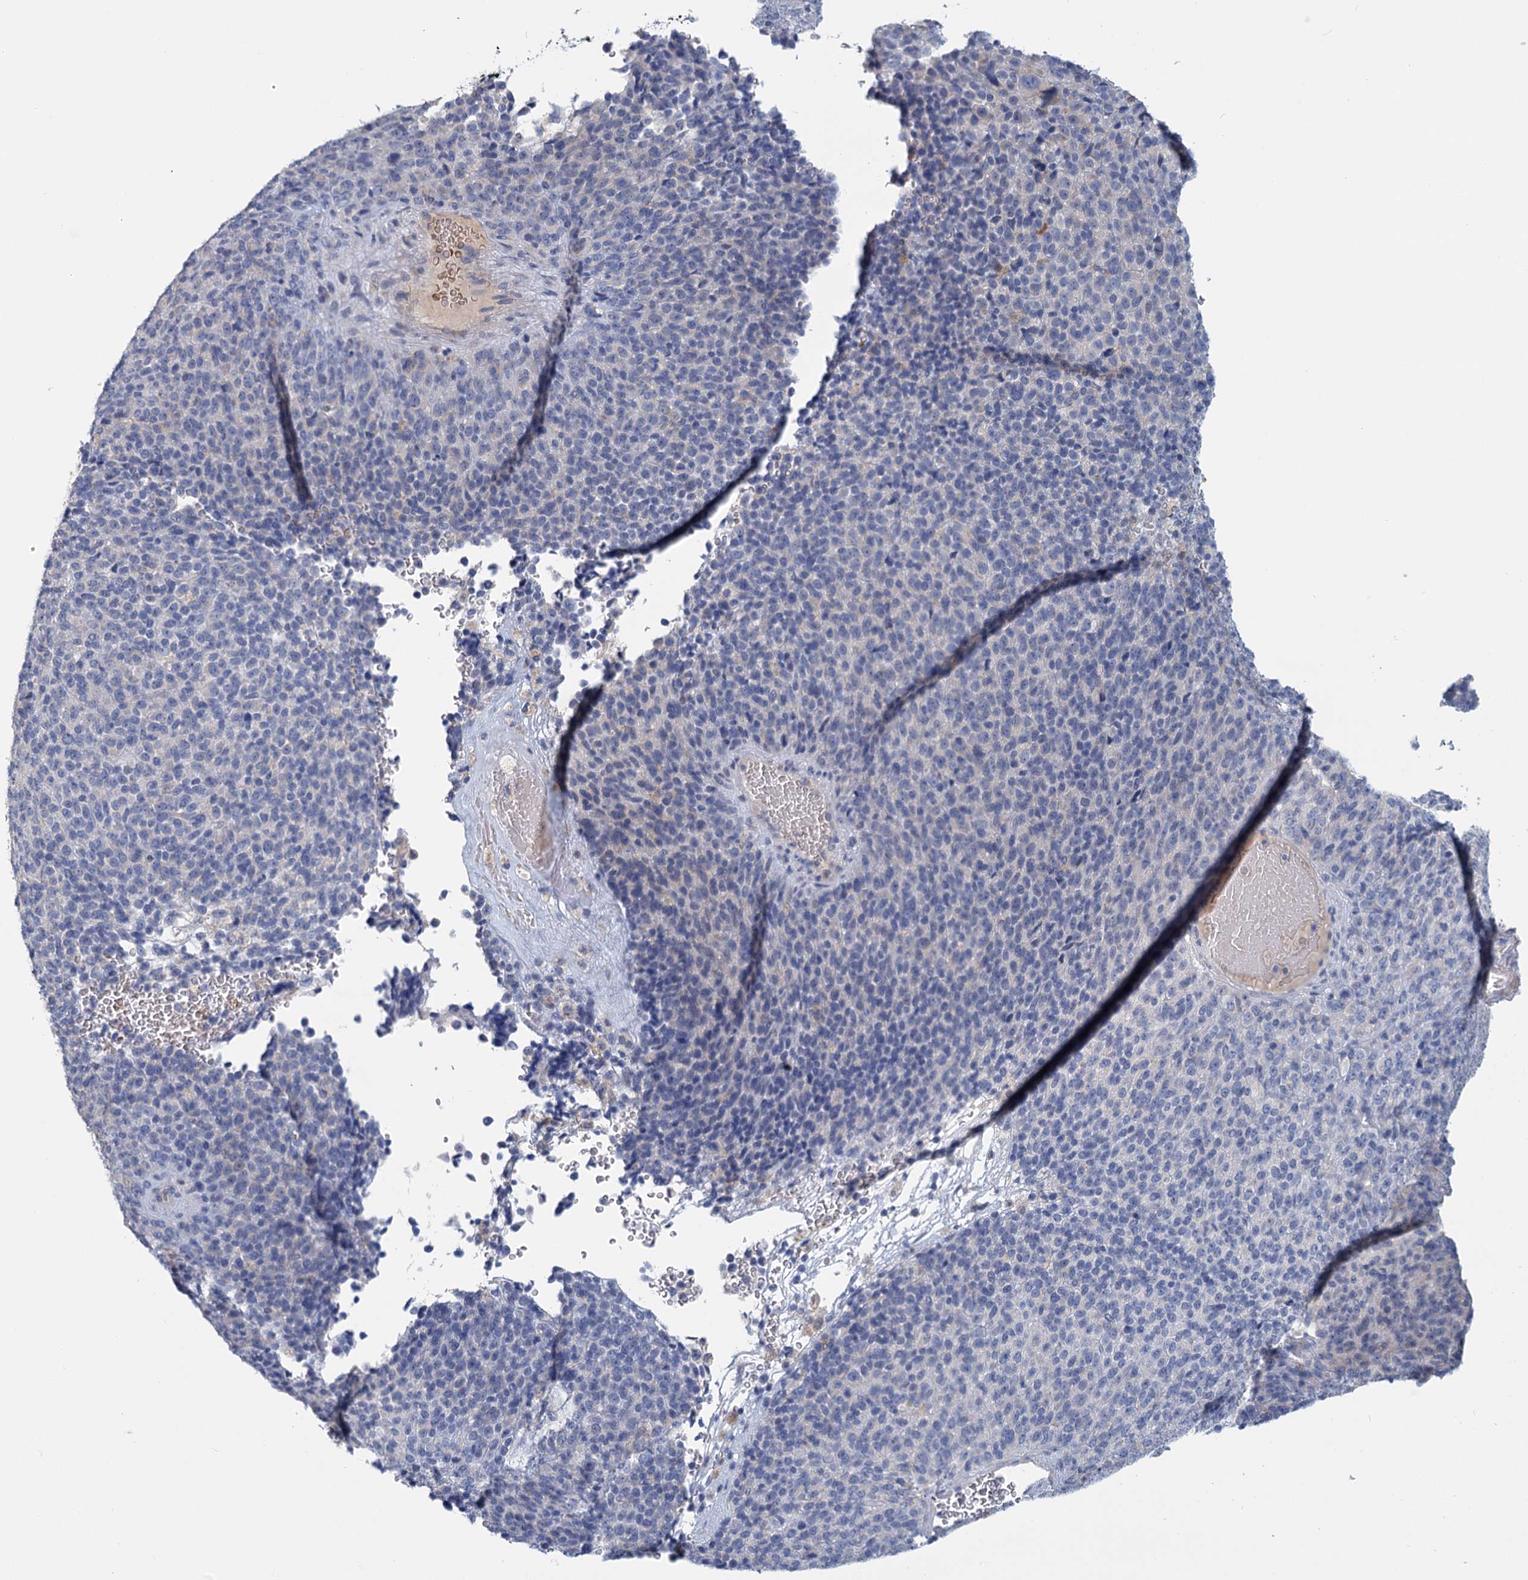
{"staining": {"intensity": "negative", "quantity": "none", "location": "none"}, "tissue": "melanoma", "cell_type": "Tumor cells", "image_type": "cancer", "snomed": [{"axis": "morphology", "description": "Malignant melanoma, Metastatic site"}, {"axis": "topography", "description": "Brain"}], "caption": "Immunohistochemical staining of human melanoma exhibits no significant staining in tumor cells.", "gene": "ANKRD16", "patient": {"sex": "female", "age": 56}}